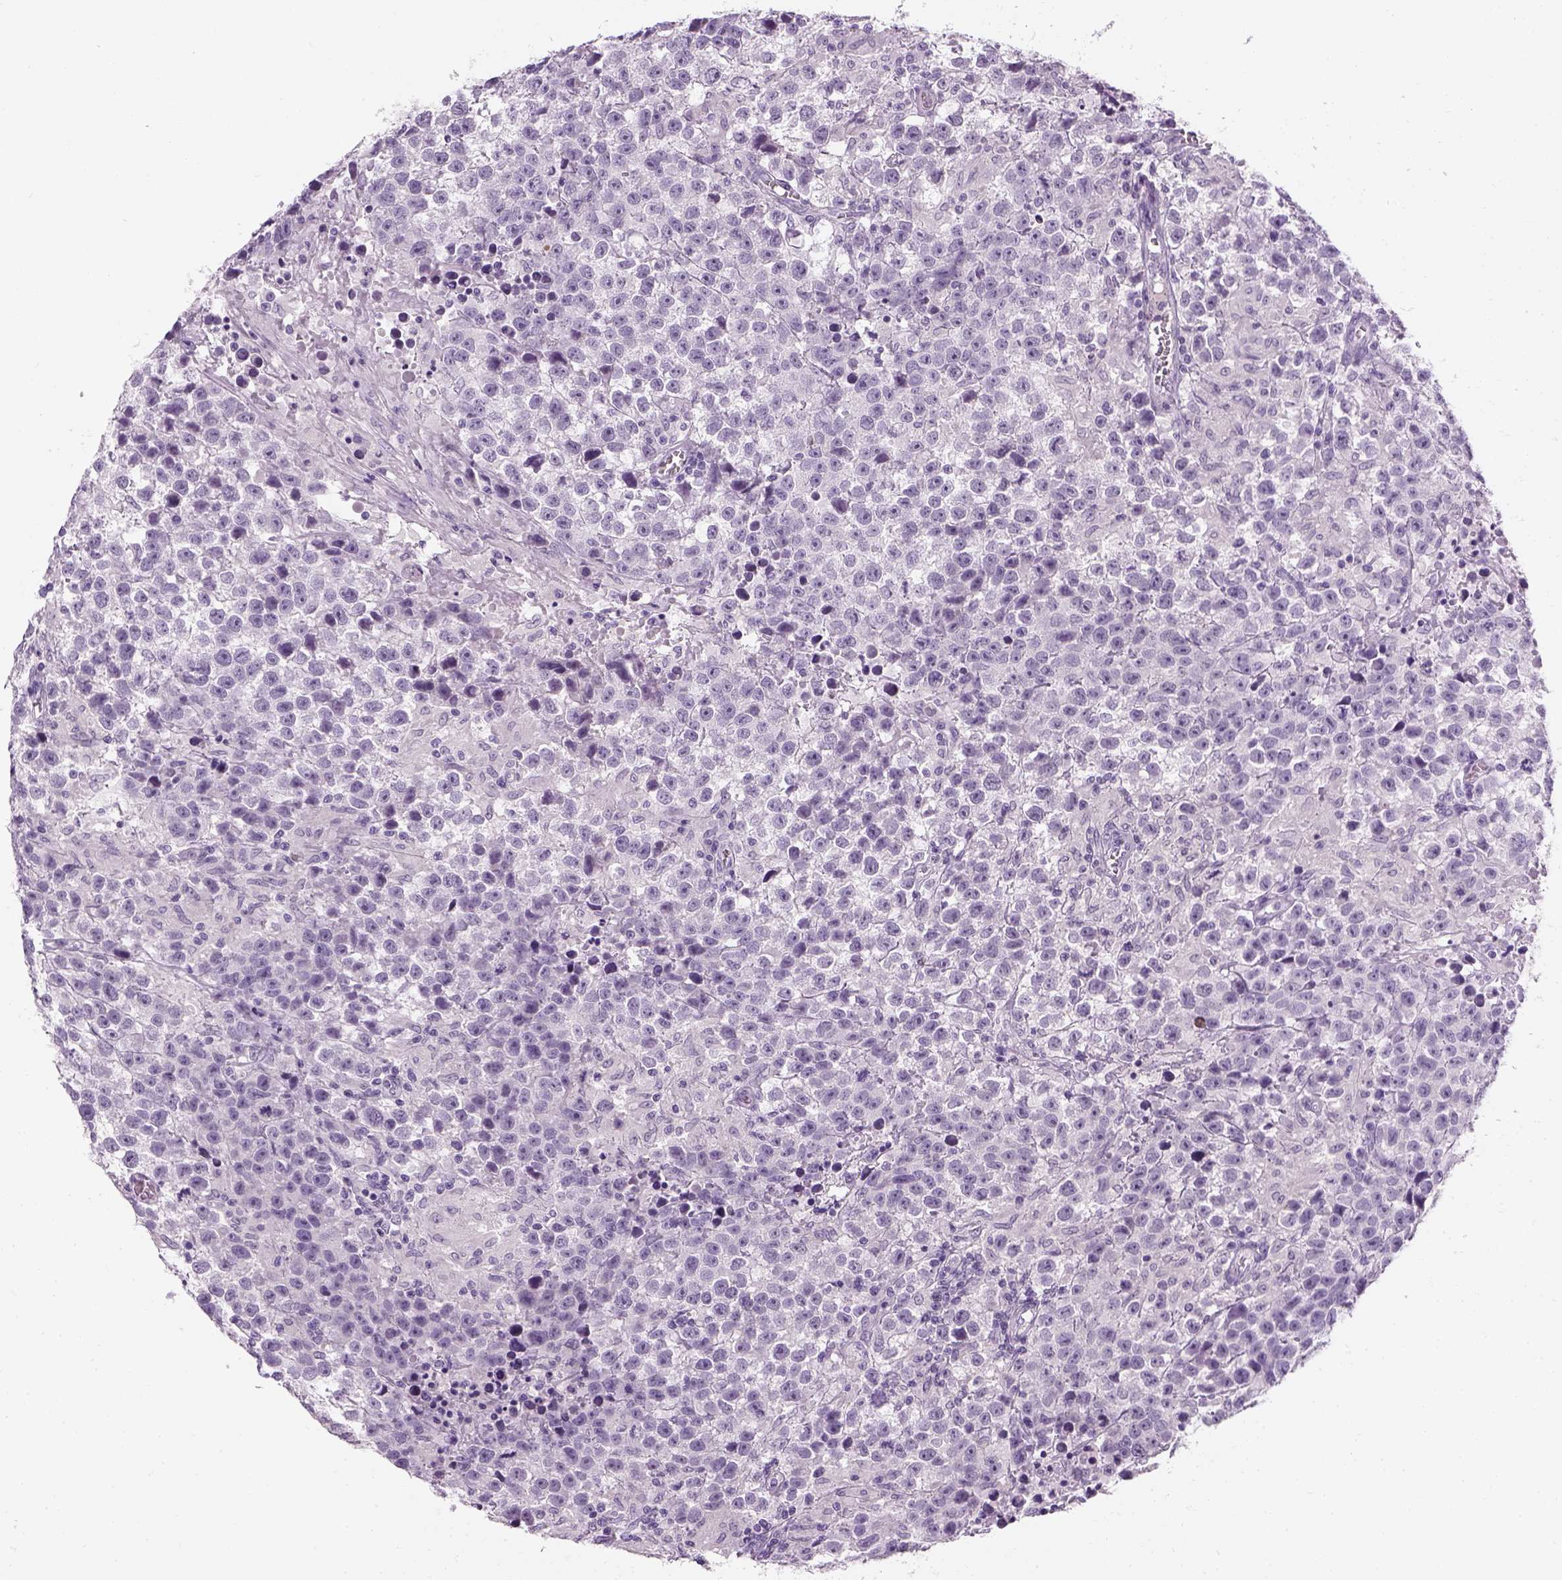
{"staining": {"intensity": "negative", "quantity": "none", "location": "none"}, "tissue": "testis cancer", "cell_type": "Tumor cells", "image_type": "cancer", "snomed": [{"axis": "morphology", "description": "Seminoma, NOS"}, {"axis": "topography", "description": "Testis"}], "caption": "Protein analysis of testis cancer demonstrates no significant expression in tumor cells.", "gene": "TH", "patient": {"sex": "male", "age": 43}}